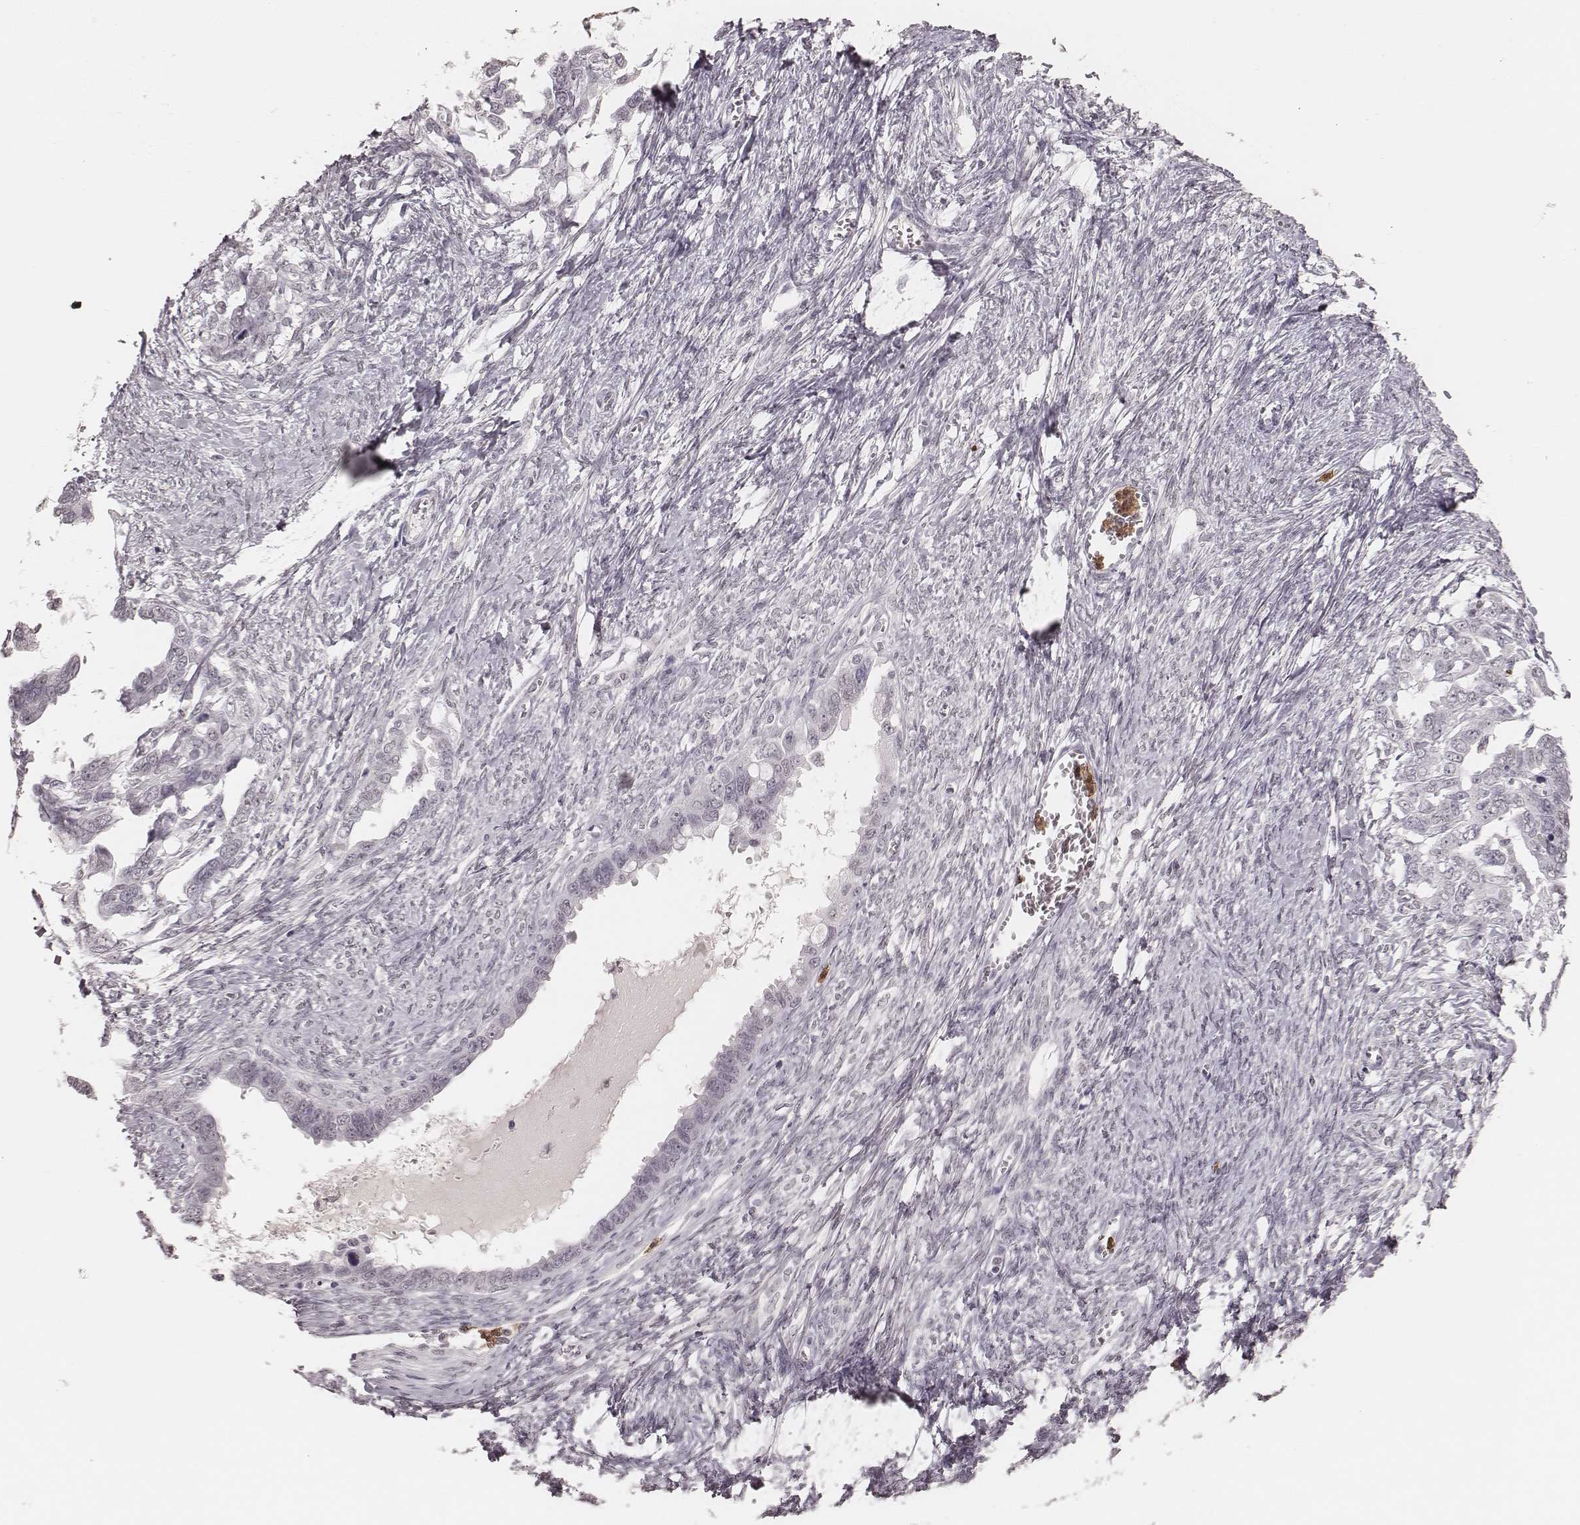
{"staining": {"intensity": "negative", "quantity": "none", "location": "none"}, "tissue": "ovarian cancer", "cell_type": "Tumor cells", "image_type": "cancer", "snomed": [{"axis": "morphology", "description": "Cystadenocarcinoma, serous, NOS"}, {"axis": "topography", "description": "Ovary"}], "caption": "IHC histopathology image of ovarian cancer stained for a protein (brown), which exhibits no staining in tumor cells. The staining was performed using DAB to visualize the protein expression in brown, while the nuclei were stained in blue with hematoxylin (Magnification: 20x).", "gene": "KITLG", "patient": {"sex": "female", "age": 69}}